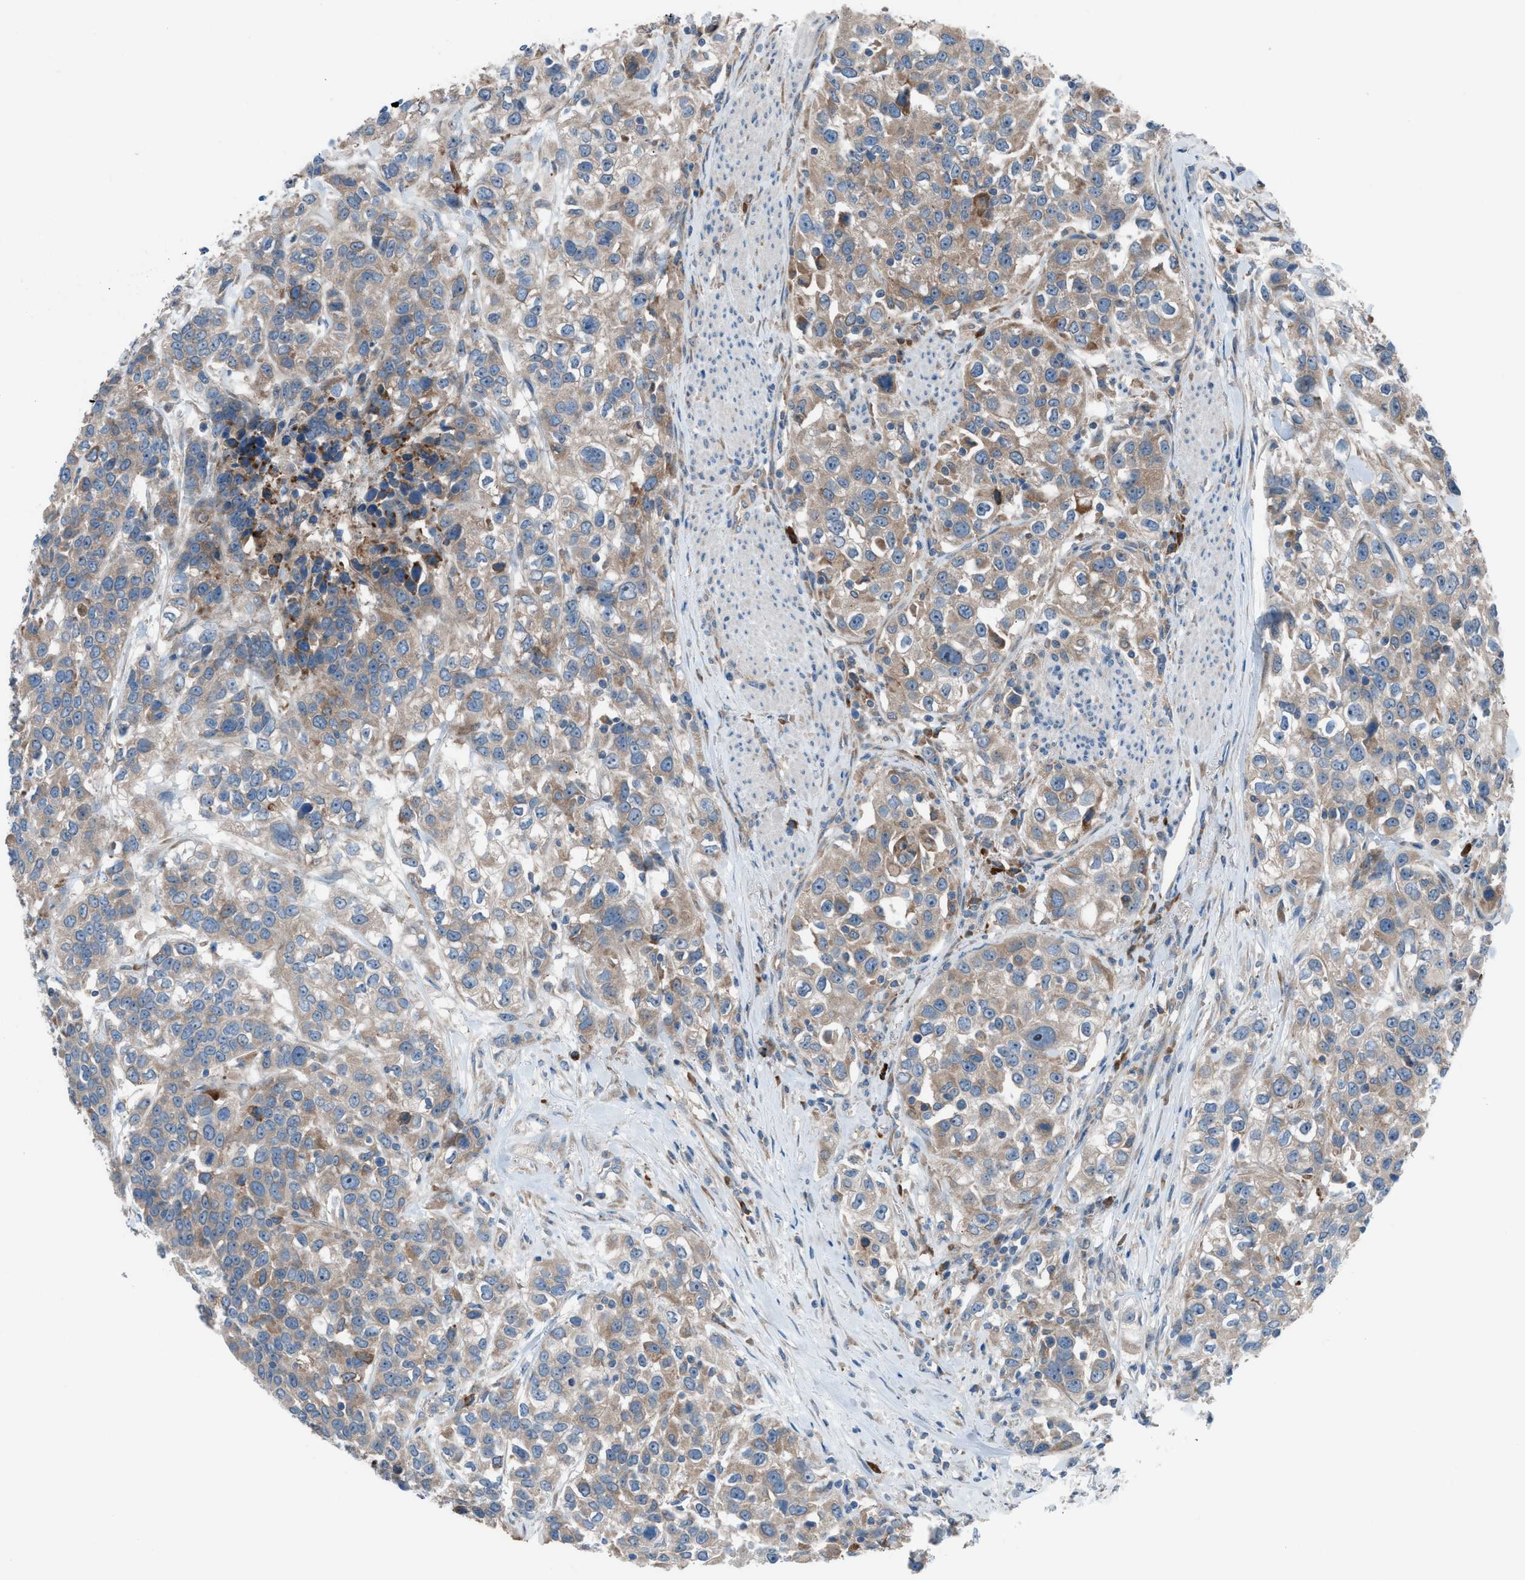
{"staining": {"intensity": "weak", "quantity": "25%-75%", "location": "cytoplasmic/membranous"}, "tissue": "urothelial cancer", "cell_type": "Tumor cells", "image_type": "cancer", "snomed": [{"axis": "morphology", "description": "Urothelial carcinoma, High grade"}, {"axis": "topography", "description": "Urinary bladder"}], "caption": "The immunohistochemical stain highlights weak cytoplasmic/membranous positivity in tumor cells of urothelial cancer tissue.", "gene": "HEG1", "patient": {"sex": "female", "age": 80}}